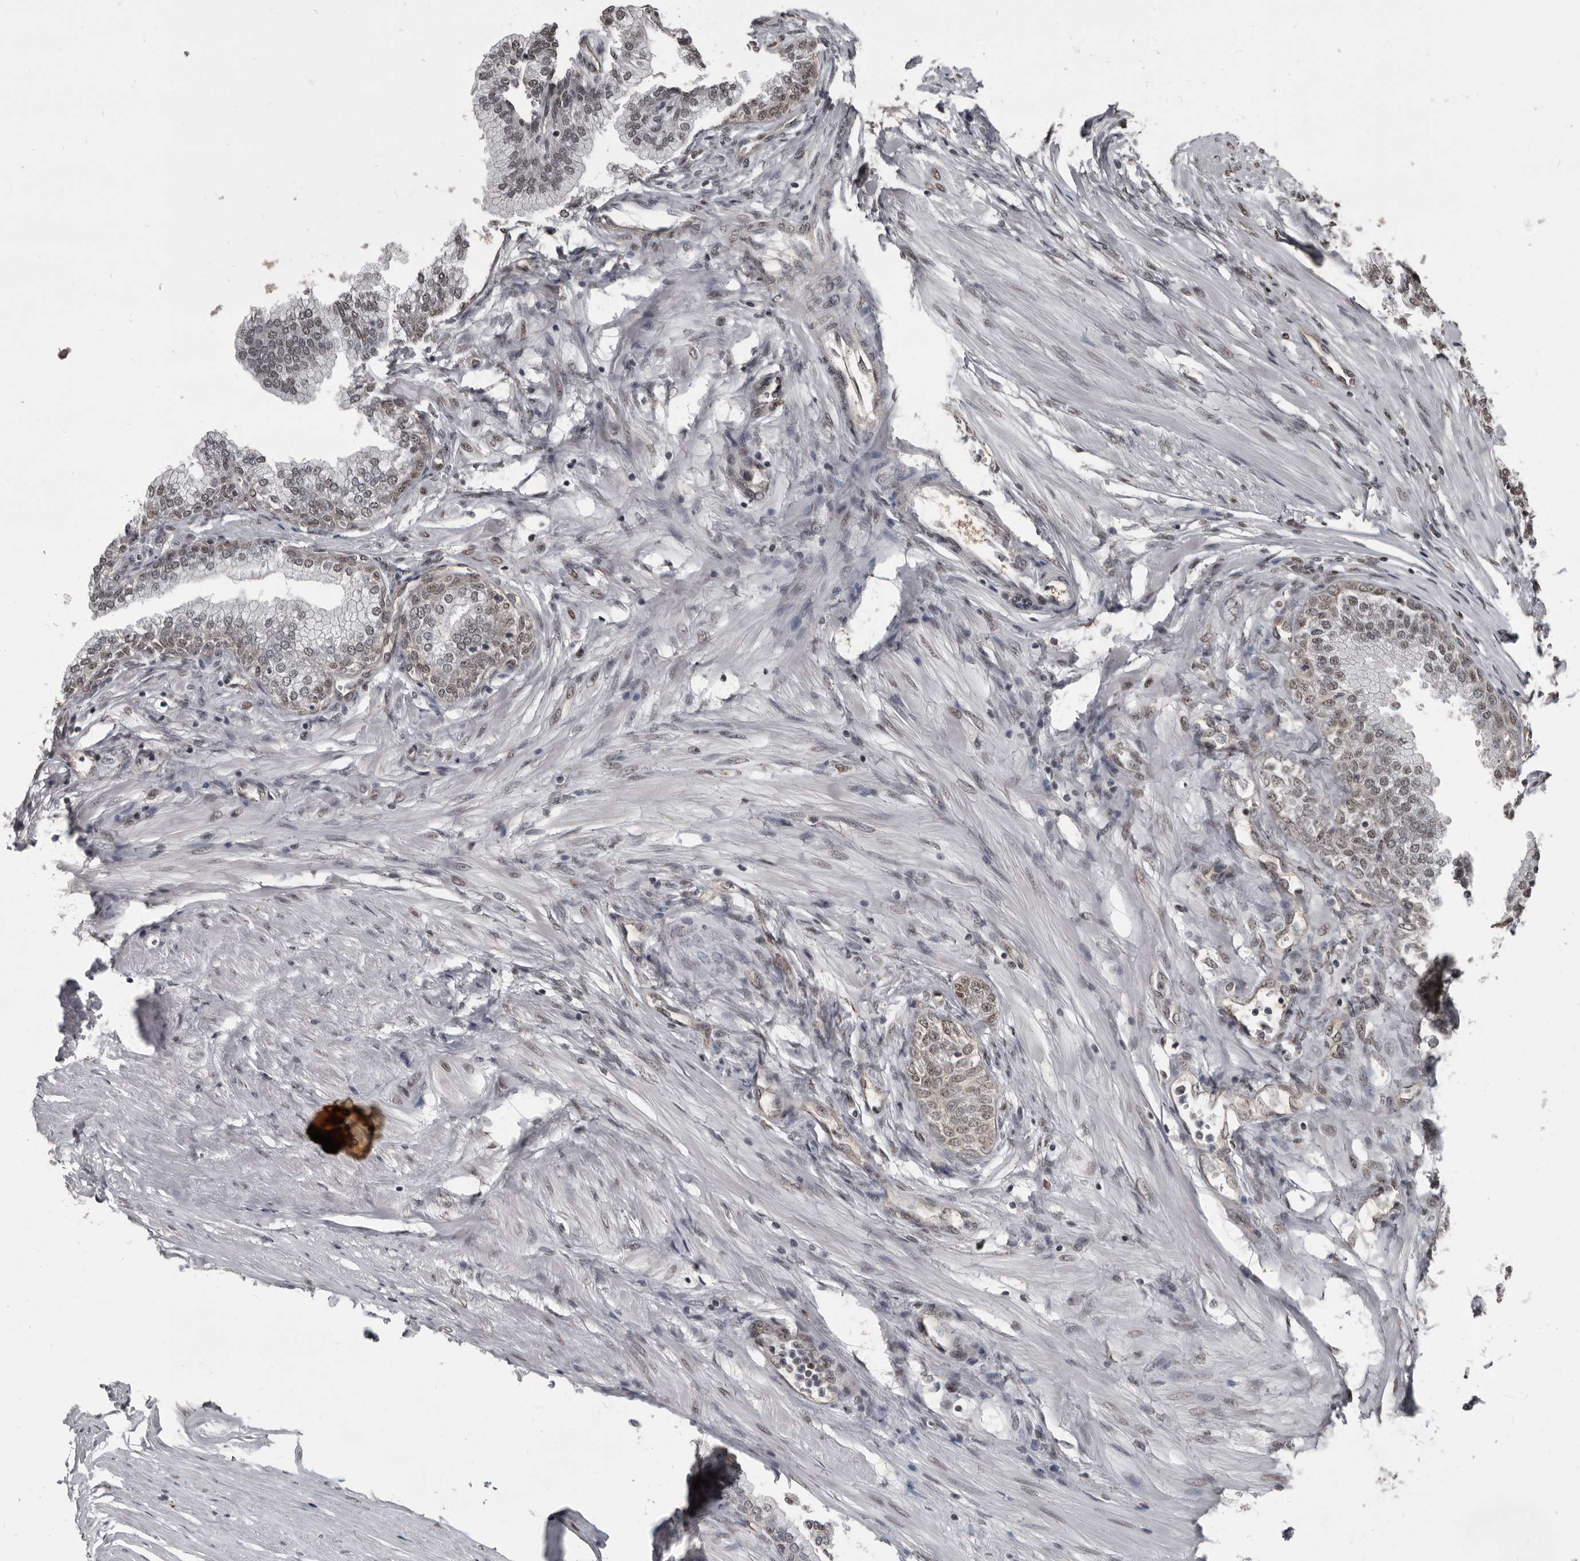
{"staining": {"intensity": "moderate", "quantity": ">75%", "location": "nuclear"}, "tissue": "prostate", "cell_type": "Glandular cells", "image_type": "normal", "snomed": [{"axis": "morphology", "description": "Normal tissue, NOS"}, {"axis": "morphology", "description": "Urothelial carcinoma, Low grade"}, {"axis": "topography", "description": "Urinary bladder"}, {"axis": "topography", "description": "Prostate"}], "caption": "Immunohistochemical staining of normal human prostate reveals >75% levels of moderate nuclear protein staining in about >75% of glandular cells.", "gene": "CHD1L", "patient": {"sex": "male", "age": 60}}